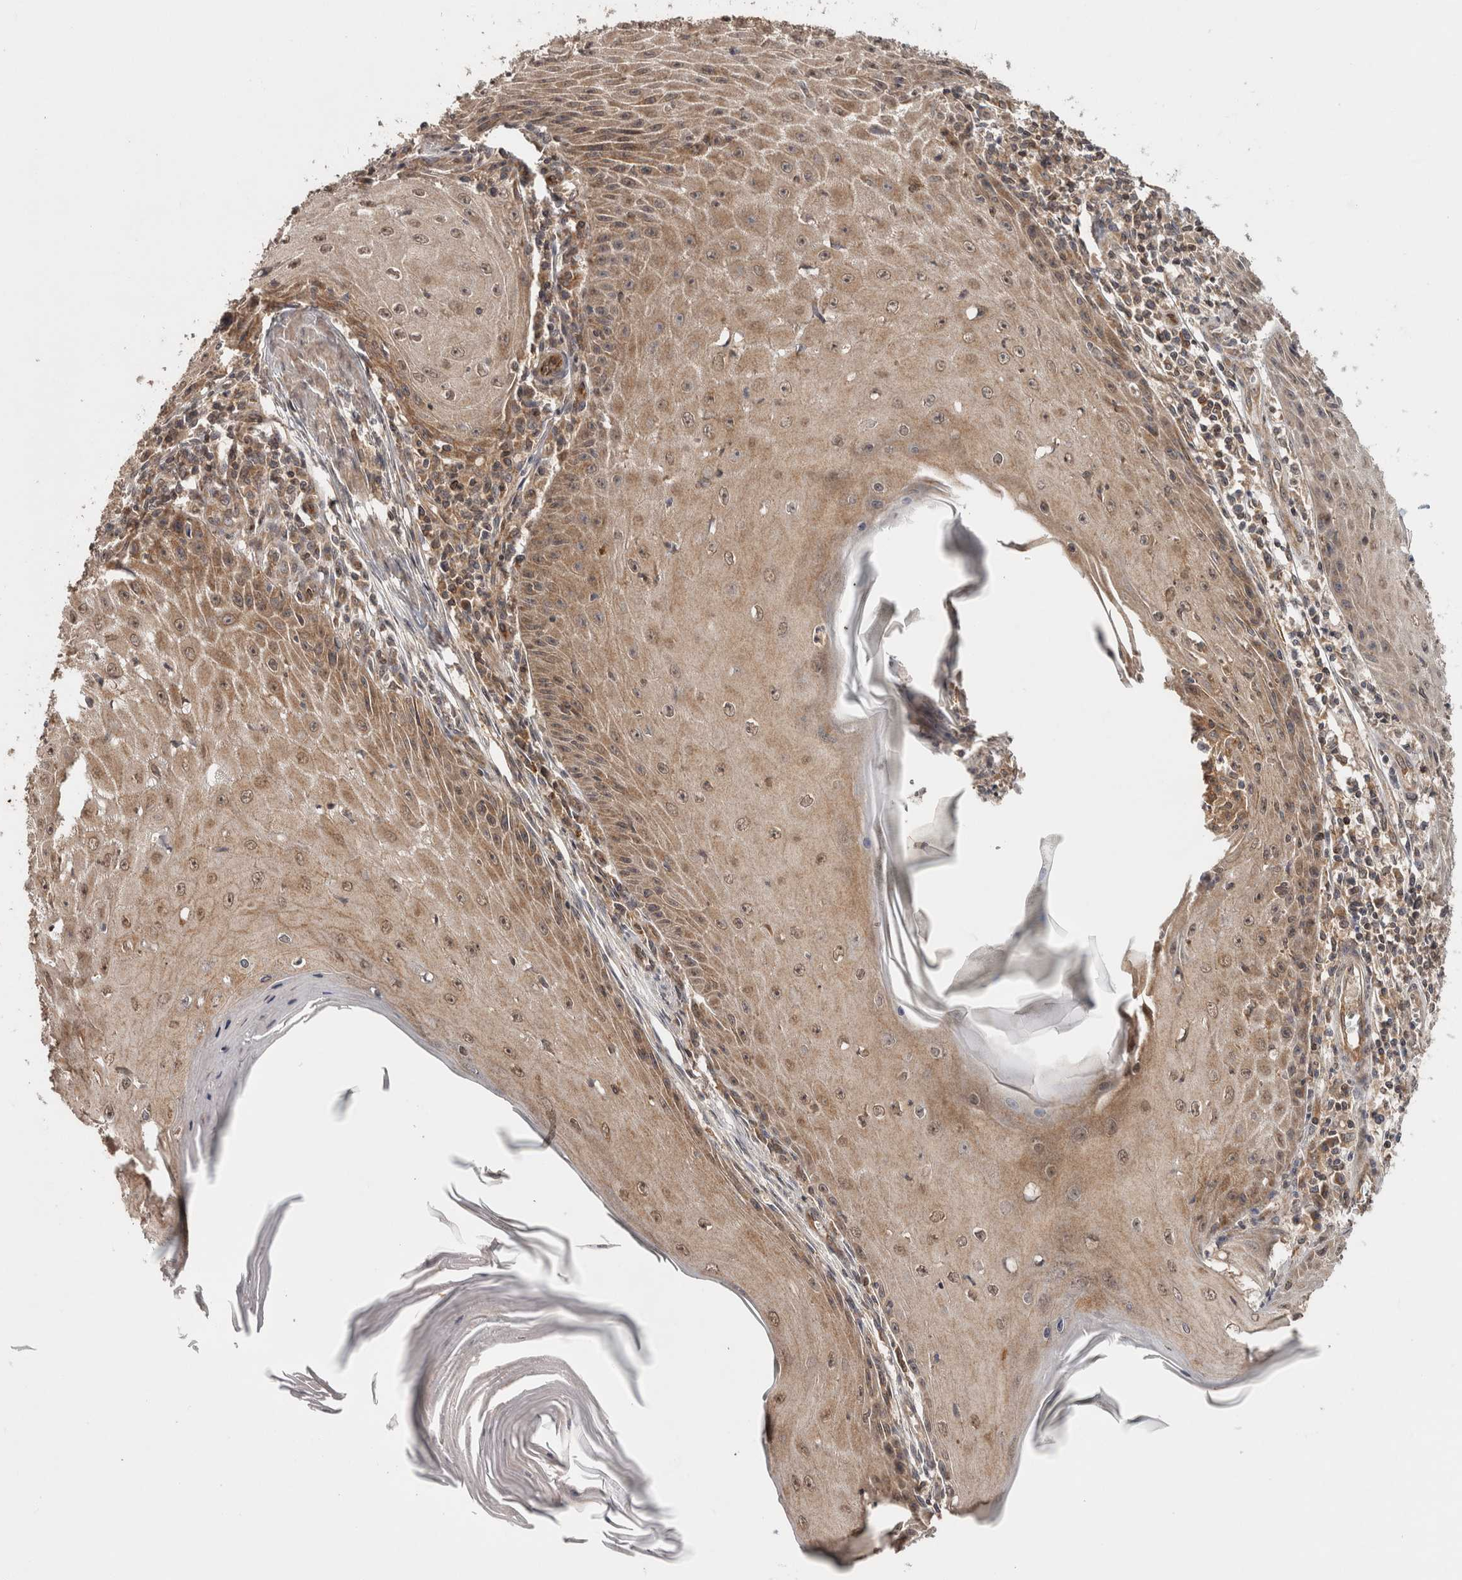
{"staining": {"intensity": "weak", "quantity": ">75%", "location": "cytoplasmic/membranous"}, "tissue": "skin cancer", "cell_type": "Tumor cells", "image_type": "cancer", "snomed": [{"axis": "morphology", "description": "Squamous cell carcinoma, NOS"}, {"axis": "topography", "description": "Skin"}], "caption": "Weak cytoplasmic/membranous expression is seen in approximately >75% of tumor cells in skin cancer.", "gene": "HMOX2", "patient": {"sex": "female", "age": 73}}